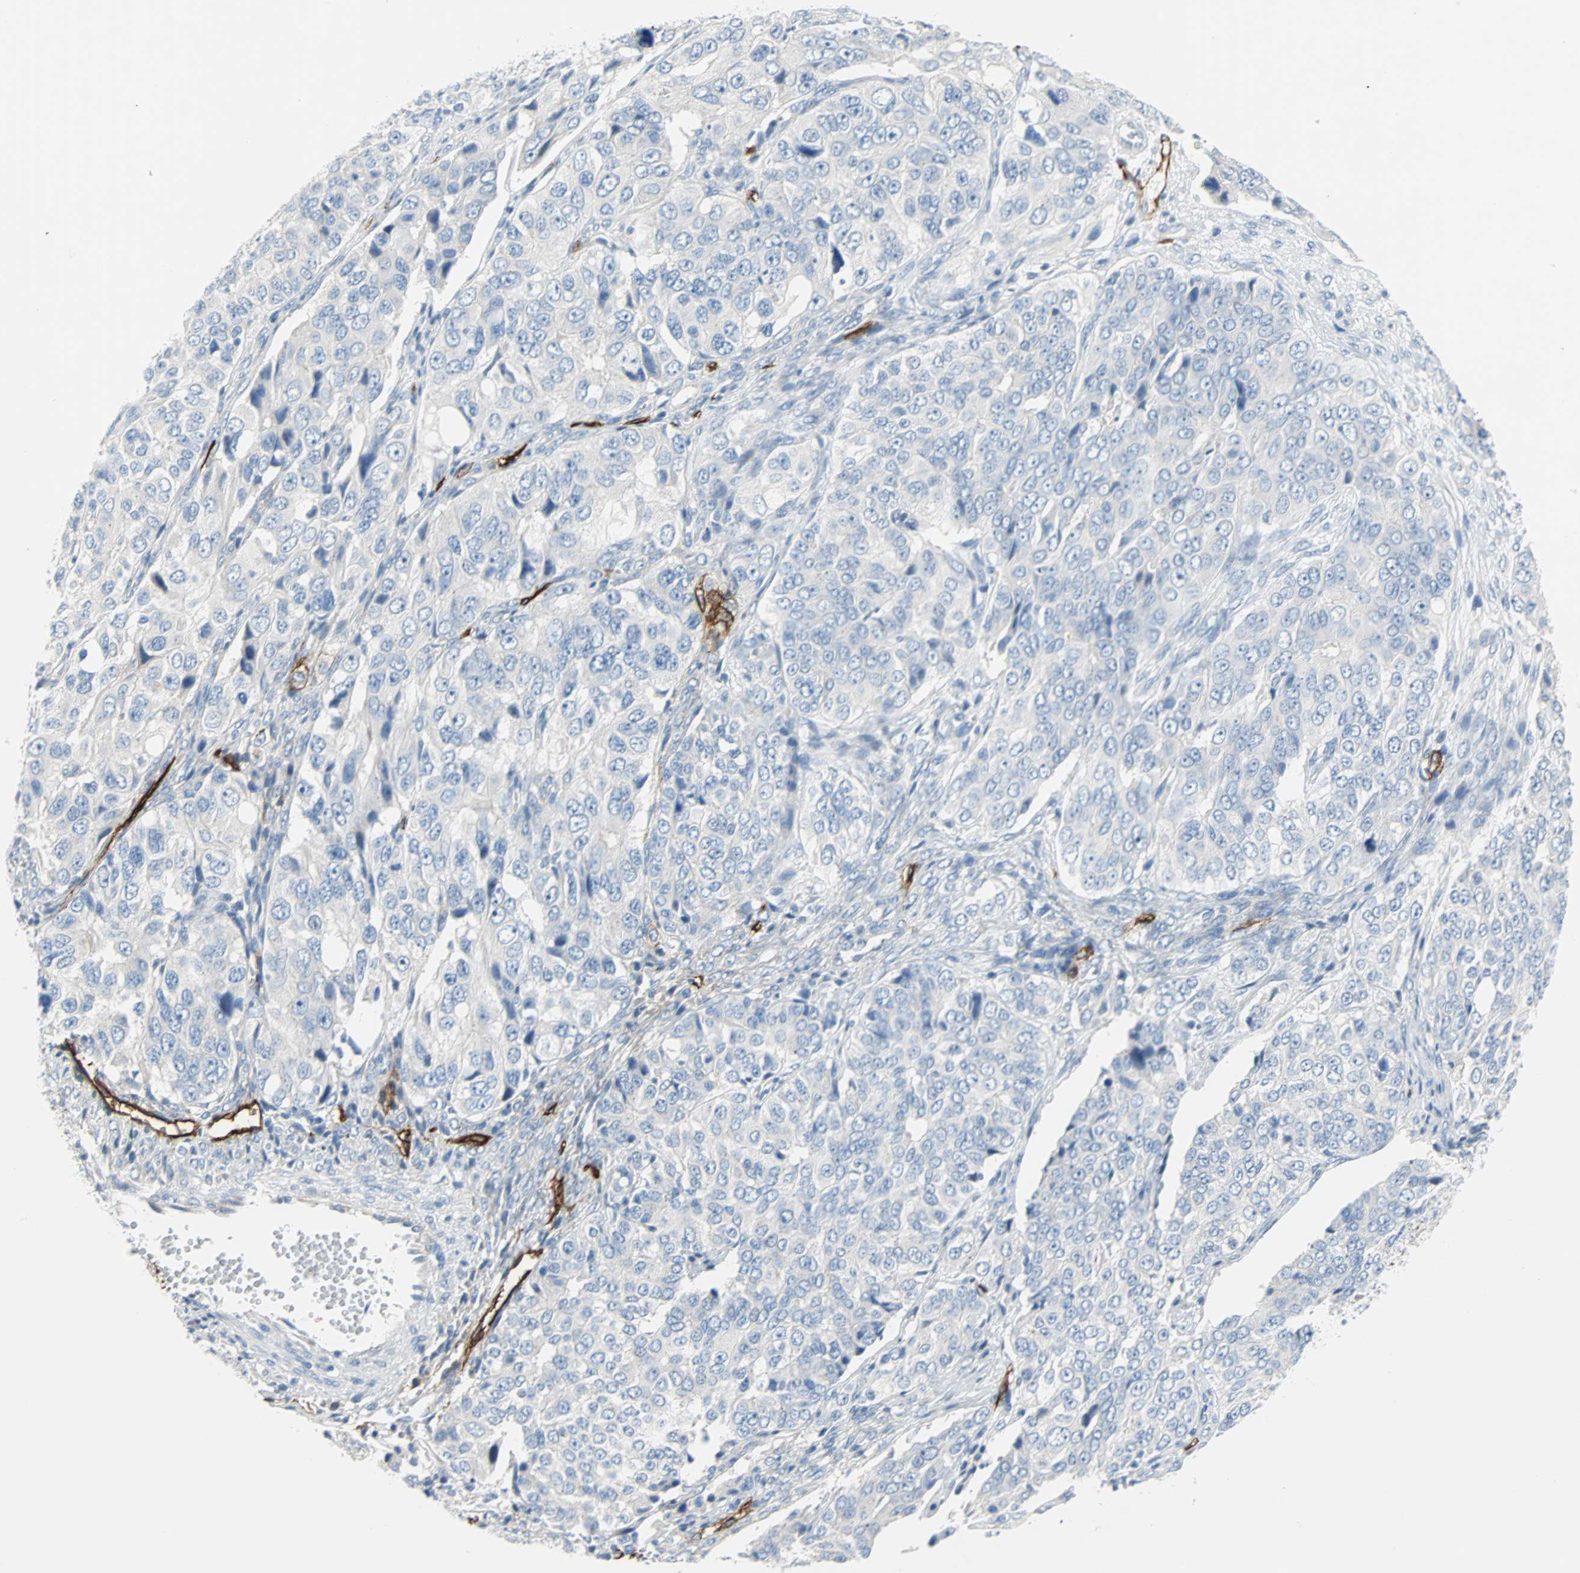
{"staining": {"intensity": "negative", "quantity": "none", "location": "none"}, "tissue": "ovarian cancer", "cell_type": "Tumor cells", "image_type": "cancer", "snomed": [{"axis": "morphology", "description": "Carcinoma, endometroid"}, {"axis": "topography", "description": "Ovary"}], "caption": "This is an immunohistochemistry (IHC) micrograph of ovarian cancer (endometroid carcinoma). There is no staining in tumor cells.", "gene": "PDPN", "patient": {"sex": "female", "age": 51}}